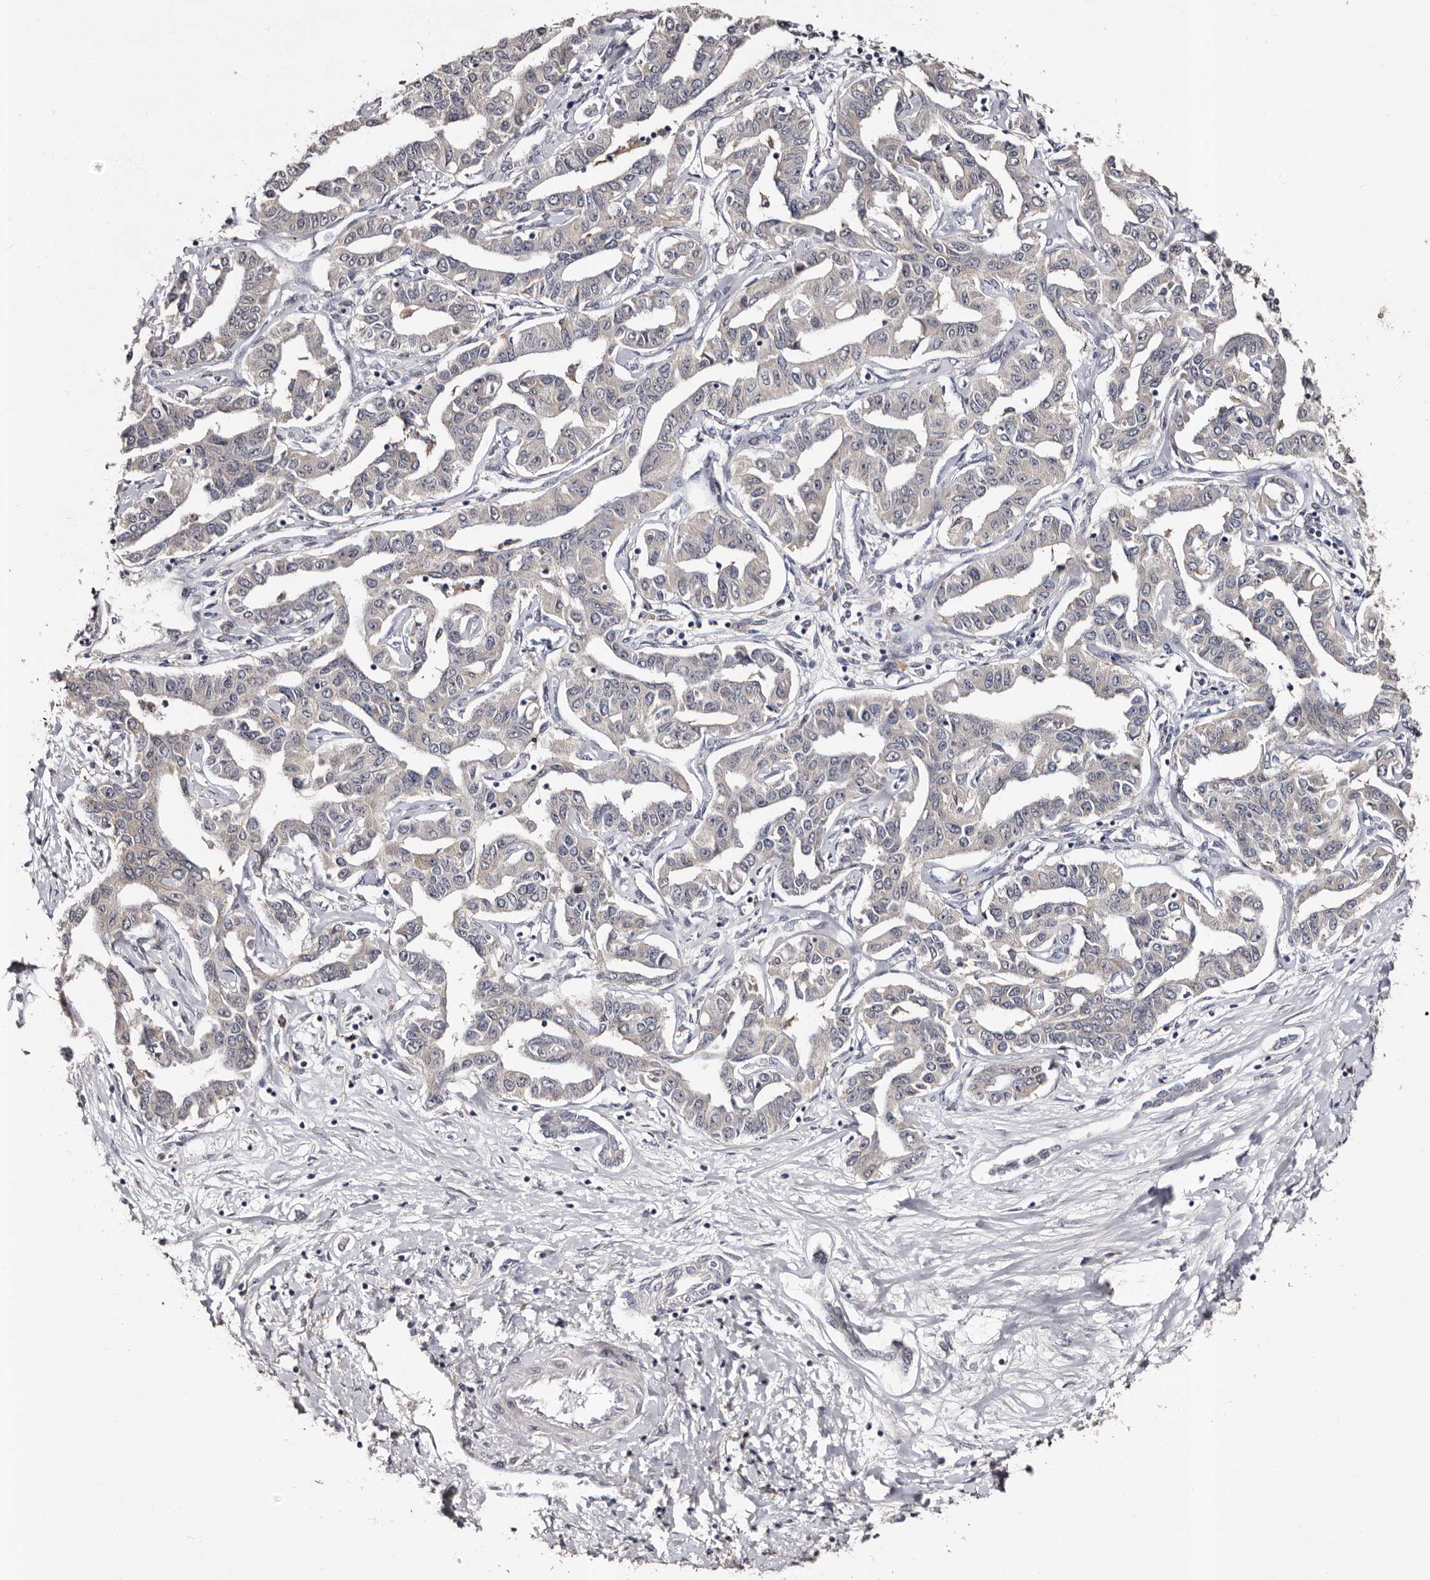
{"staining": {"intensity": "negative", "quantity": "none", "location": "none"}, "tissue": "liver cancer", "cell_type": "Tumor cells", "image_type": "cancer", "snomed": [{"axis": "morphology", "description": "Cholangiocarcinoma"}, {"axis": "topography", "description": "Liver"}], "caption": "Immunohistochemistry (IHC) micrograph of cholangiocarcinoma (liver) stained for a protein (brown), which demonstrates no positivity in tumor cells.", "gene": "FAM91A1", "patient": {"sex": "male", "age": 59}}